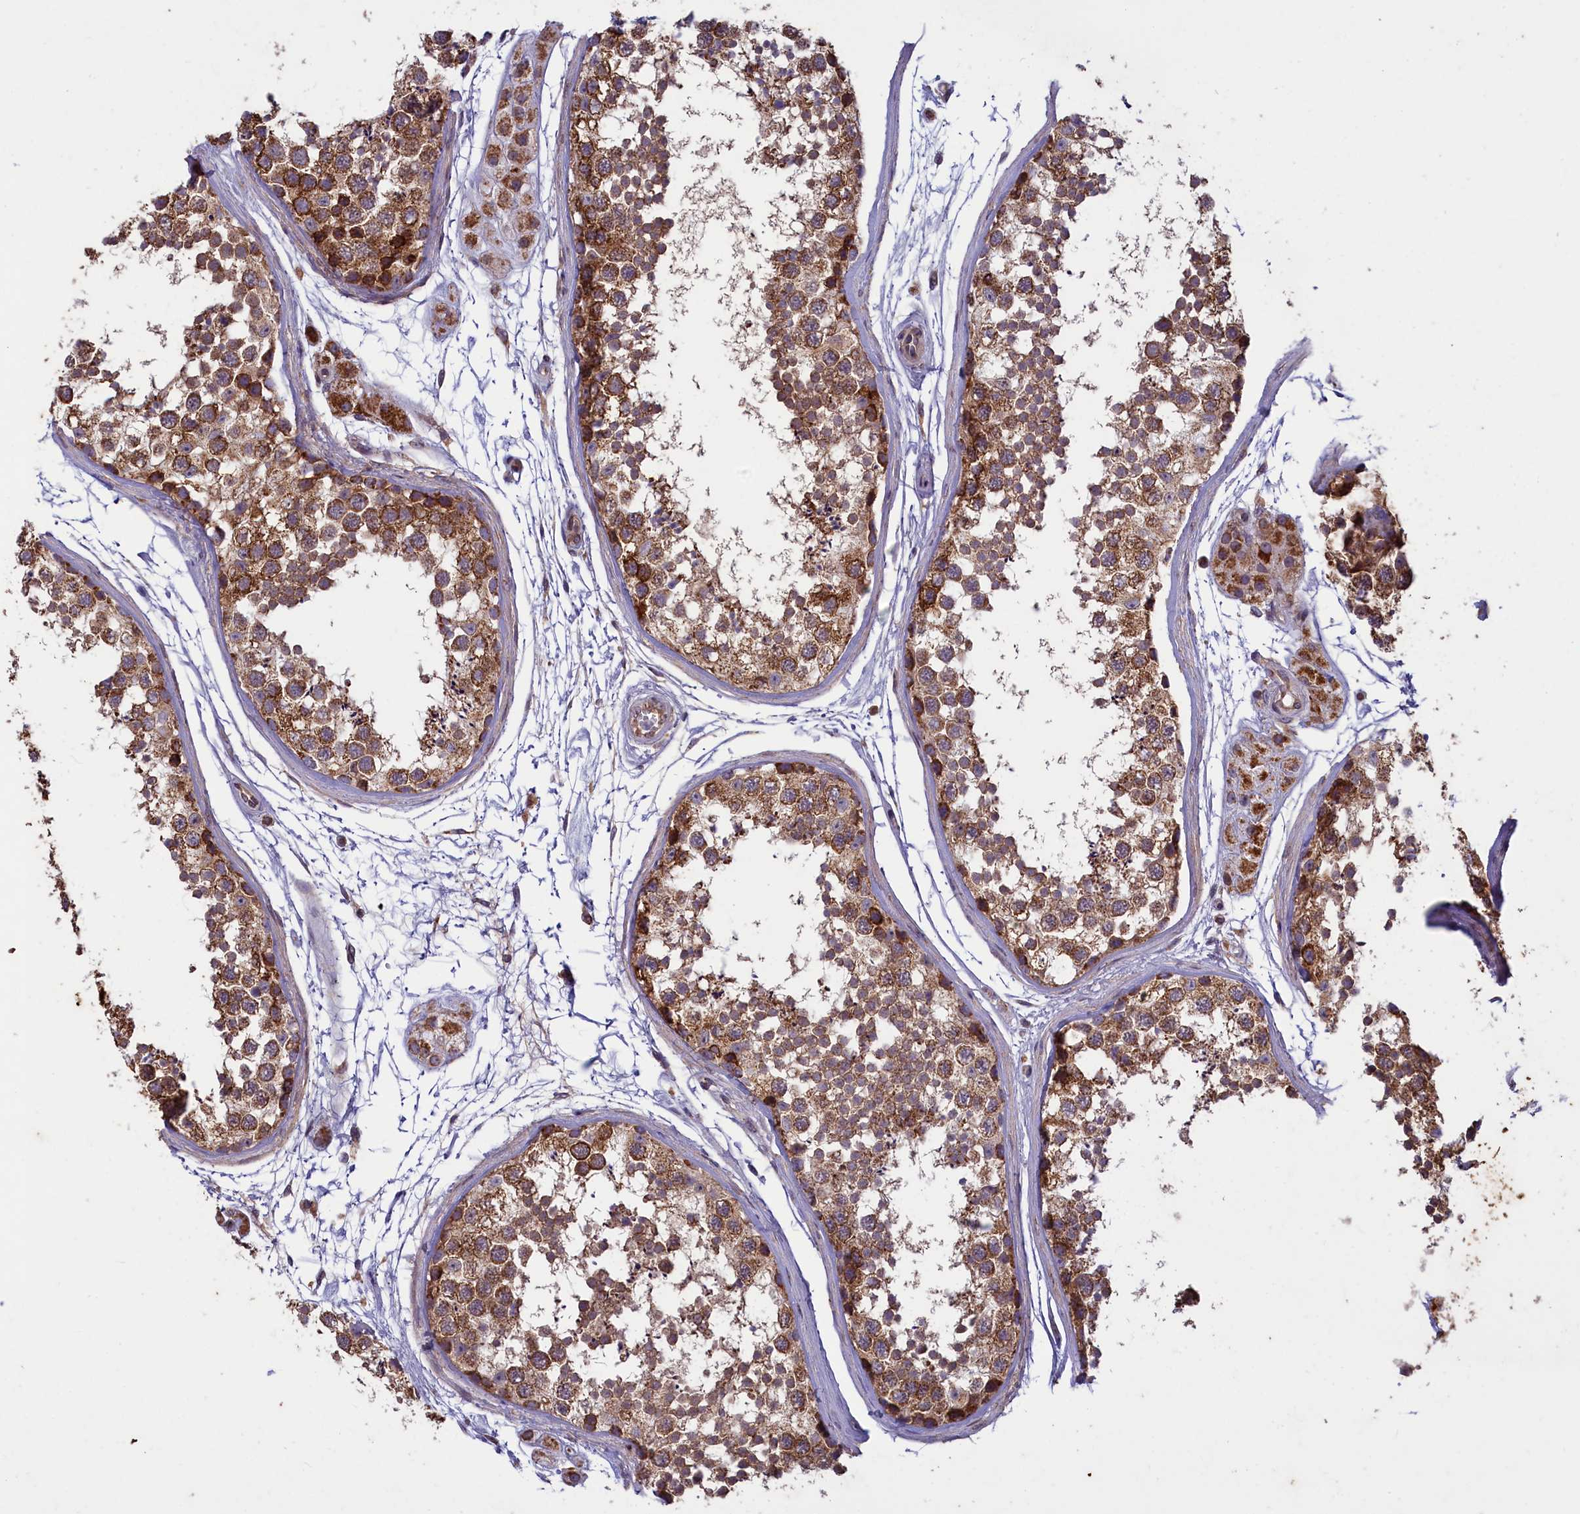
{"staining": {"intensity": "moderate", "quantity": ">75%", "location": "cytoplasmic/membranous"}, "tissue": "testis", "cell_type": "Cells in seminiferous ducts", "image_type": "normal", "snomed": [{"axis": "morphology", "description": "Normal tissue, NOS"}, {"axis": "topography", "description": "Testis"}], "caption": "Testis stained for a protein (brown) reveals moderate cytoplasmic/membranous positive positivity in approximately >75% of cells in seminiferous ducts.", "gene": "ACAD8", "patient": {"sex": "male", "age": 56}}